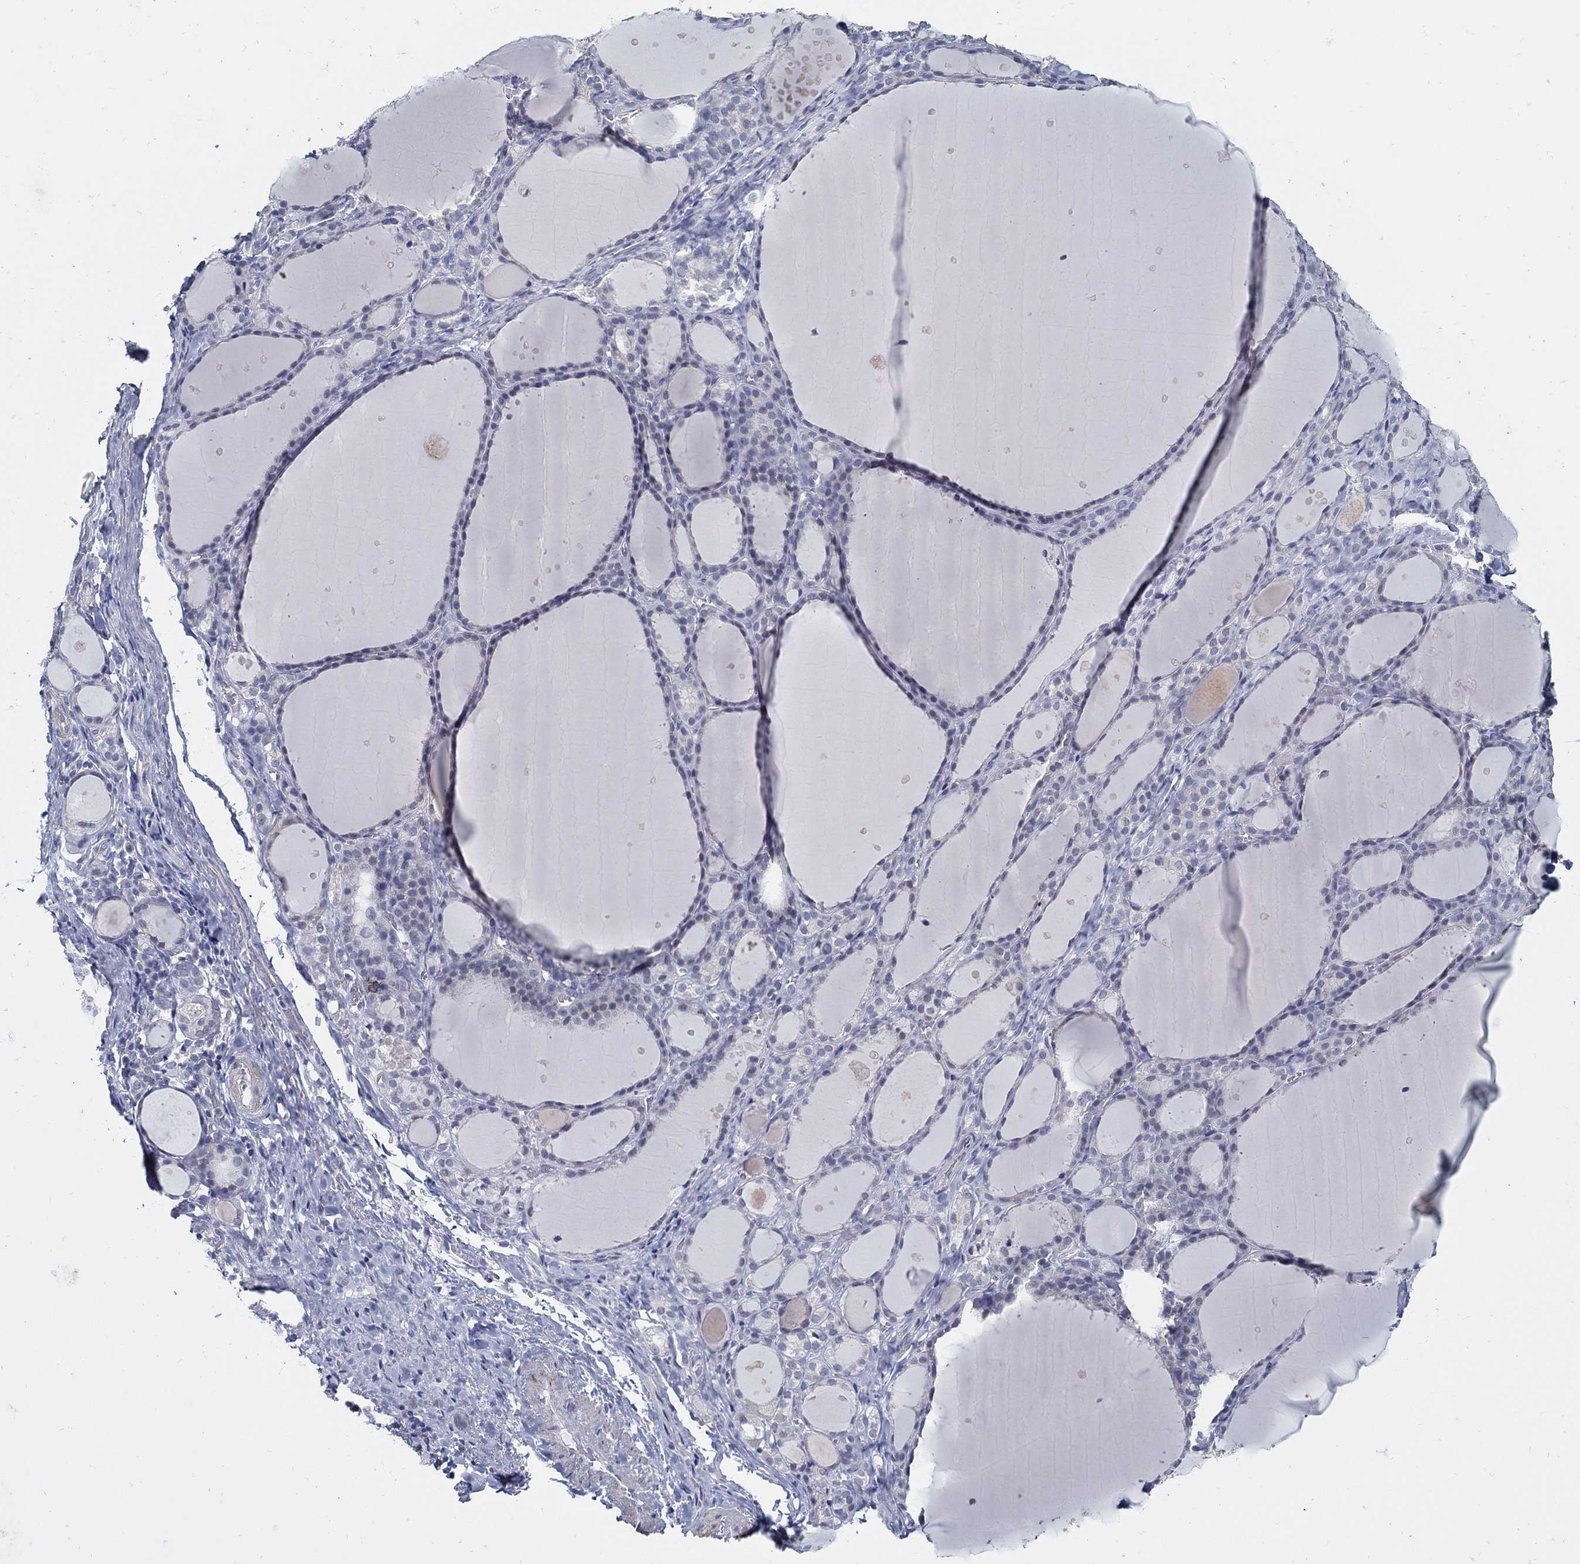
{"staining": {"intensity": "negative", "quantity": "none", "location": "none"}, "tissue": "thyroid gland", "cell_type": "Glandular cells", "image_type": "normal", "snomed": [{"axis": "morphology", "description": "Normal tissue, NOS"}, {"axis": "topography", "description": "Thyroid gland"}], "caption": "This is an immunohistochemistry (IHC) photomicrograph of benign thyroid gland. There is no positivity in glandular cells.", "gene": "USP29", "patient": {"sex": "male", "age": 68}}